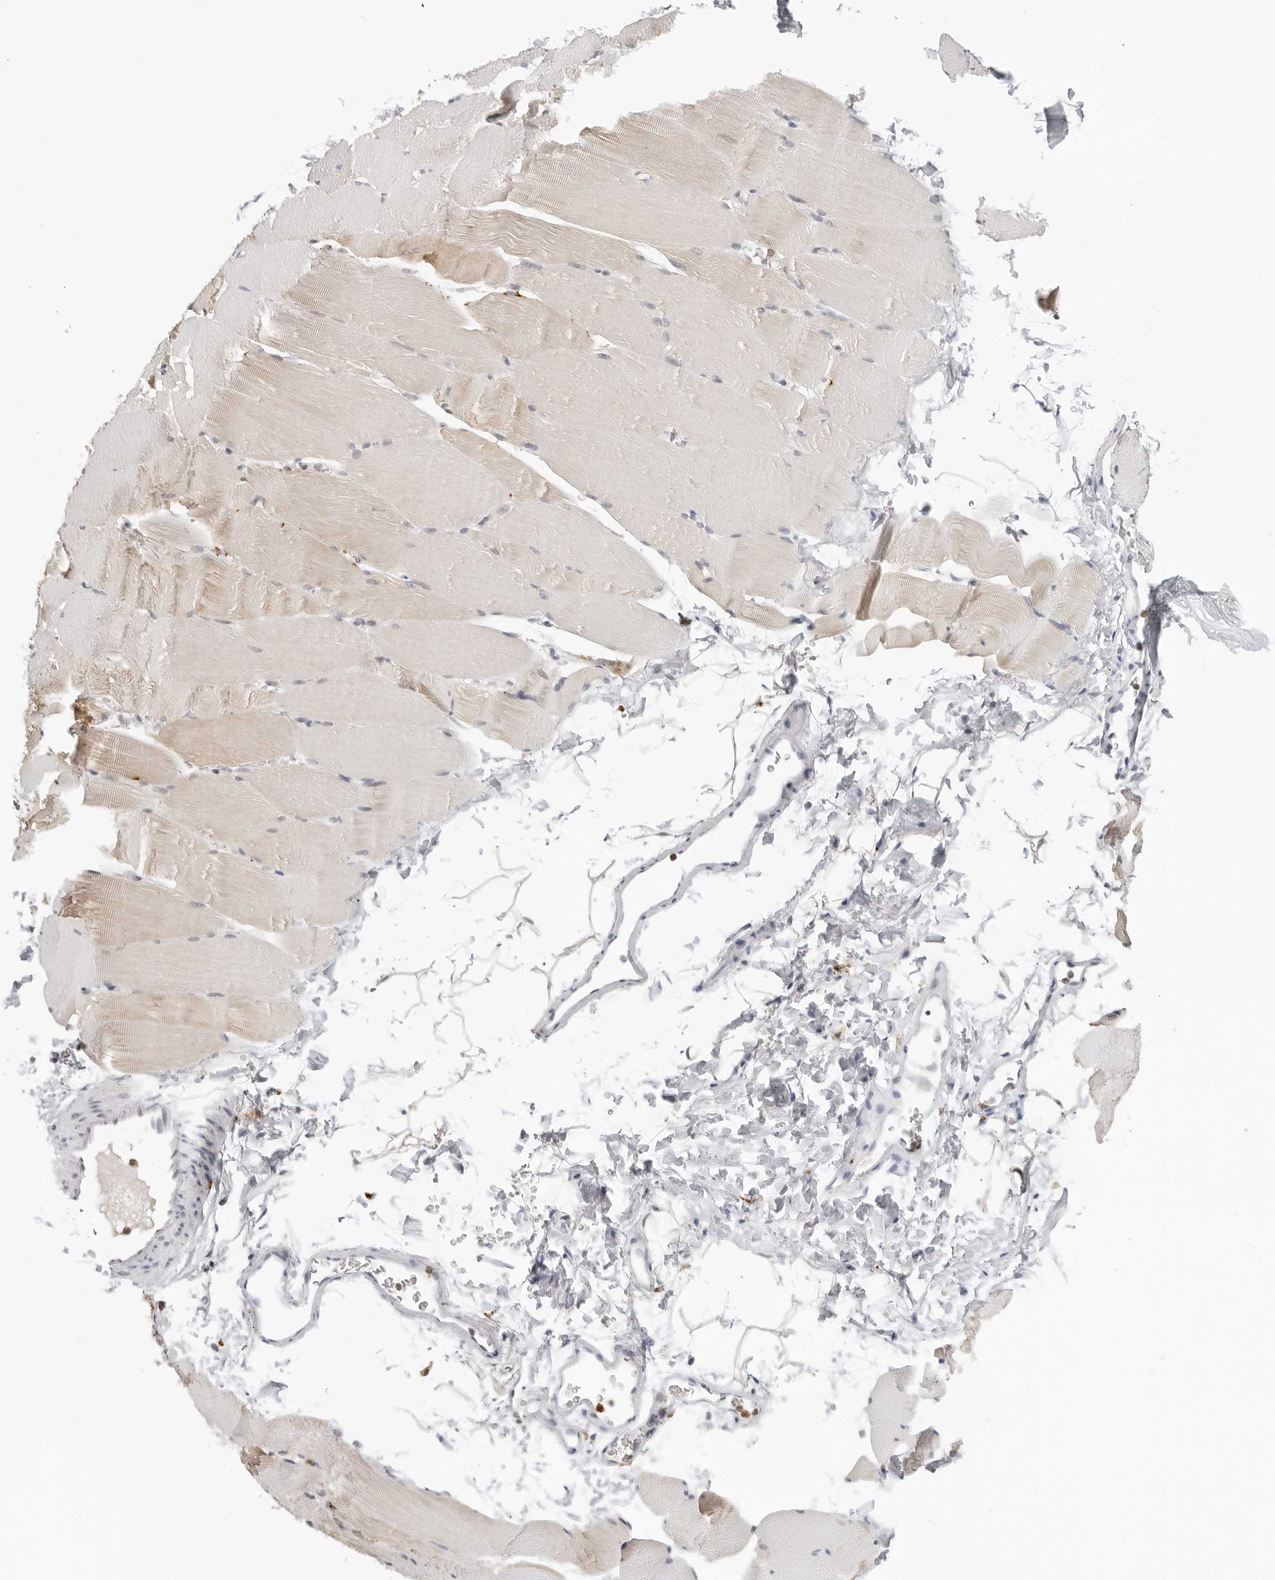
{"staining": {"intensity": "weak", "quantity": ">75%", "location": "cytoplasmic/membranous,nuclear"}, "tissue": "skeletal muscle", "cell_type": "Myocytes", "image_type": "normal", "snomed": [{"axis": "morphology", "description": "Normal tissue, NOS"}, {"axis": "topography", "description": "Skeletal muscle"}, {"axis": "topography", "description": "Parathyroid gland"}], "caption": "DAB immunohistochemical staining of unremarkable human skeletal muscle displays weak cytoplasmic/membranous,nuclear protein positivity in approximately >75% of myocytes.", "gene": "MSH6", "patient": {"sex": "female", "age": 37}}